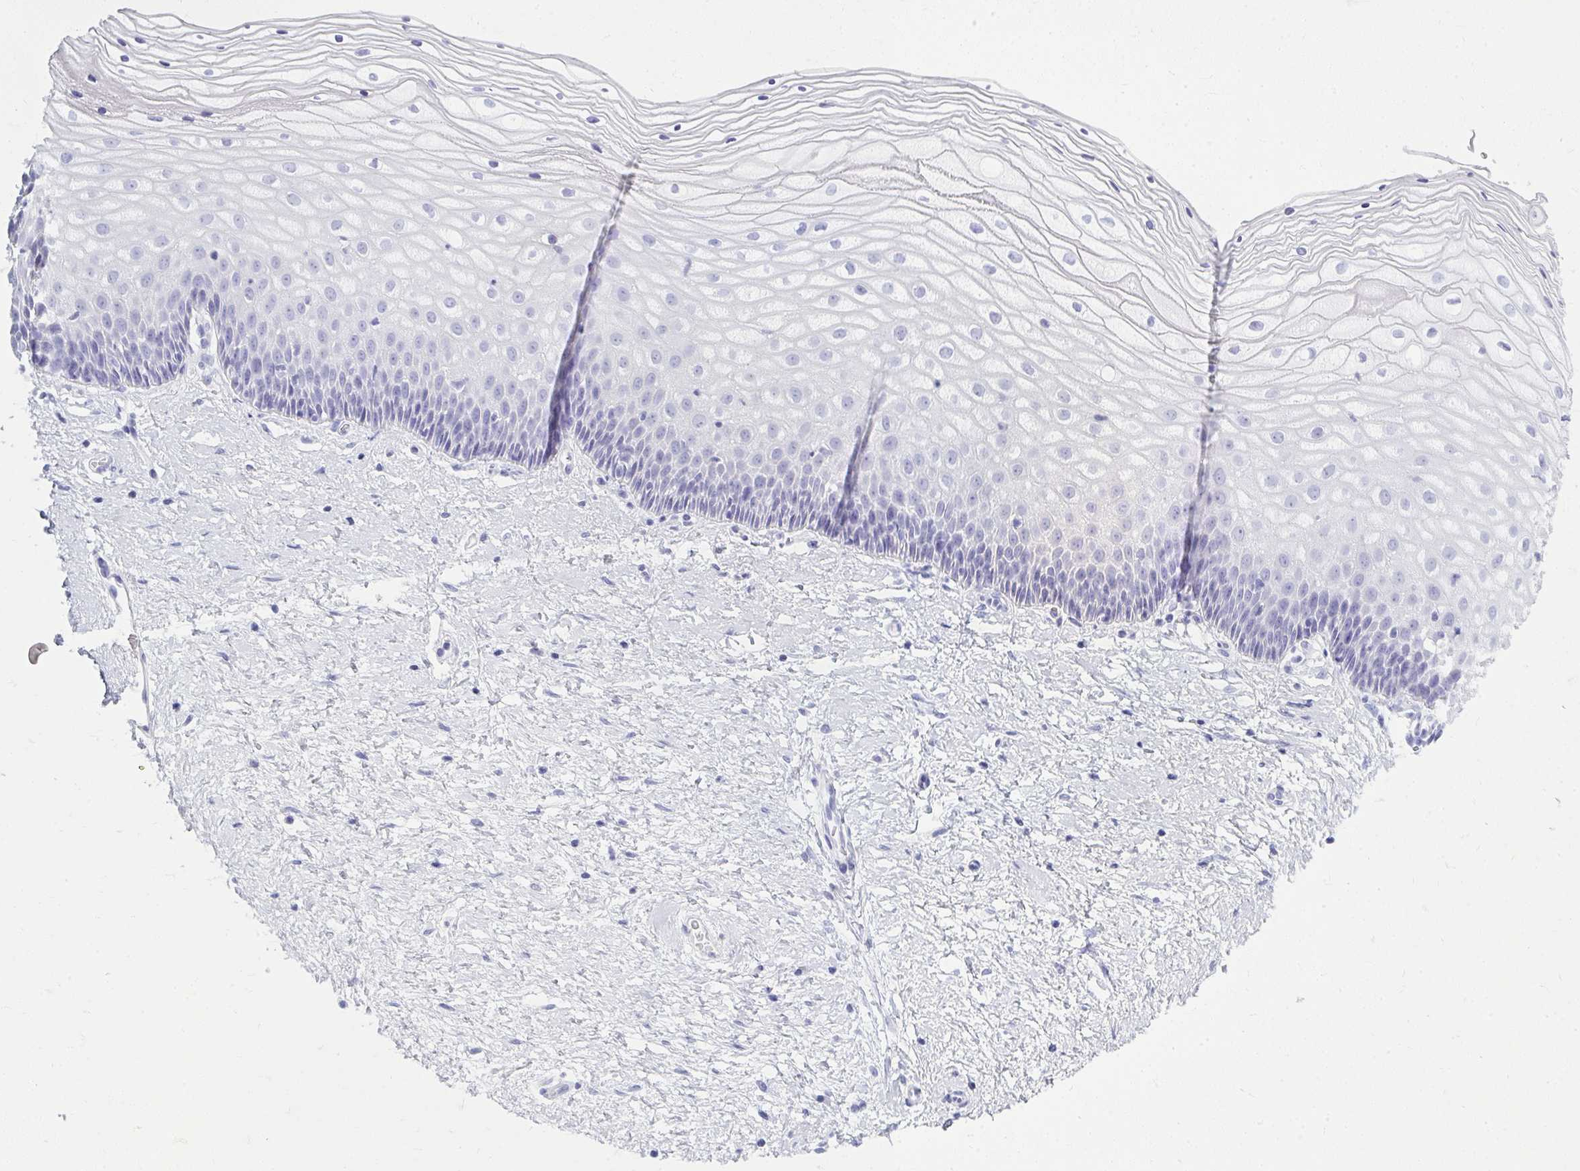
{"staining": {"intensity": "negative", "quantity": "none", "location": "none"}, "tissue": "cervix", "cell_type": "Glandular cells", "image_type": "normal", "snomed": [{"axis": "morphology", "description": "Normal tissue, NOS"}, {"axis": "topography", "description": "Cervix"}], "caption": "This is an IHC histopathology image of benign human cervix. There is no positivity in glandular cells.", "gene": "QDPR", "patient": {"sex": "female", "age": 36}}